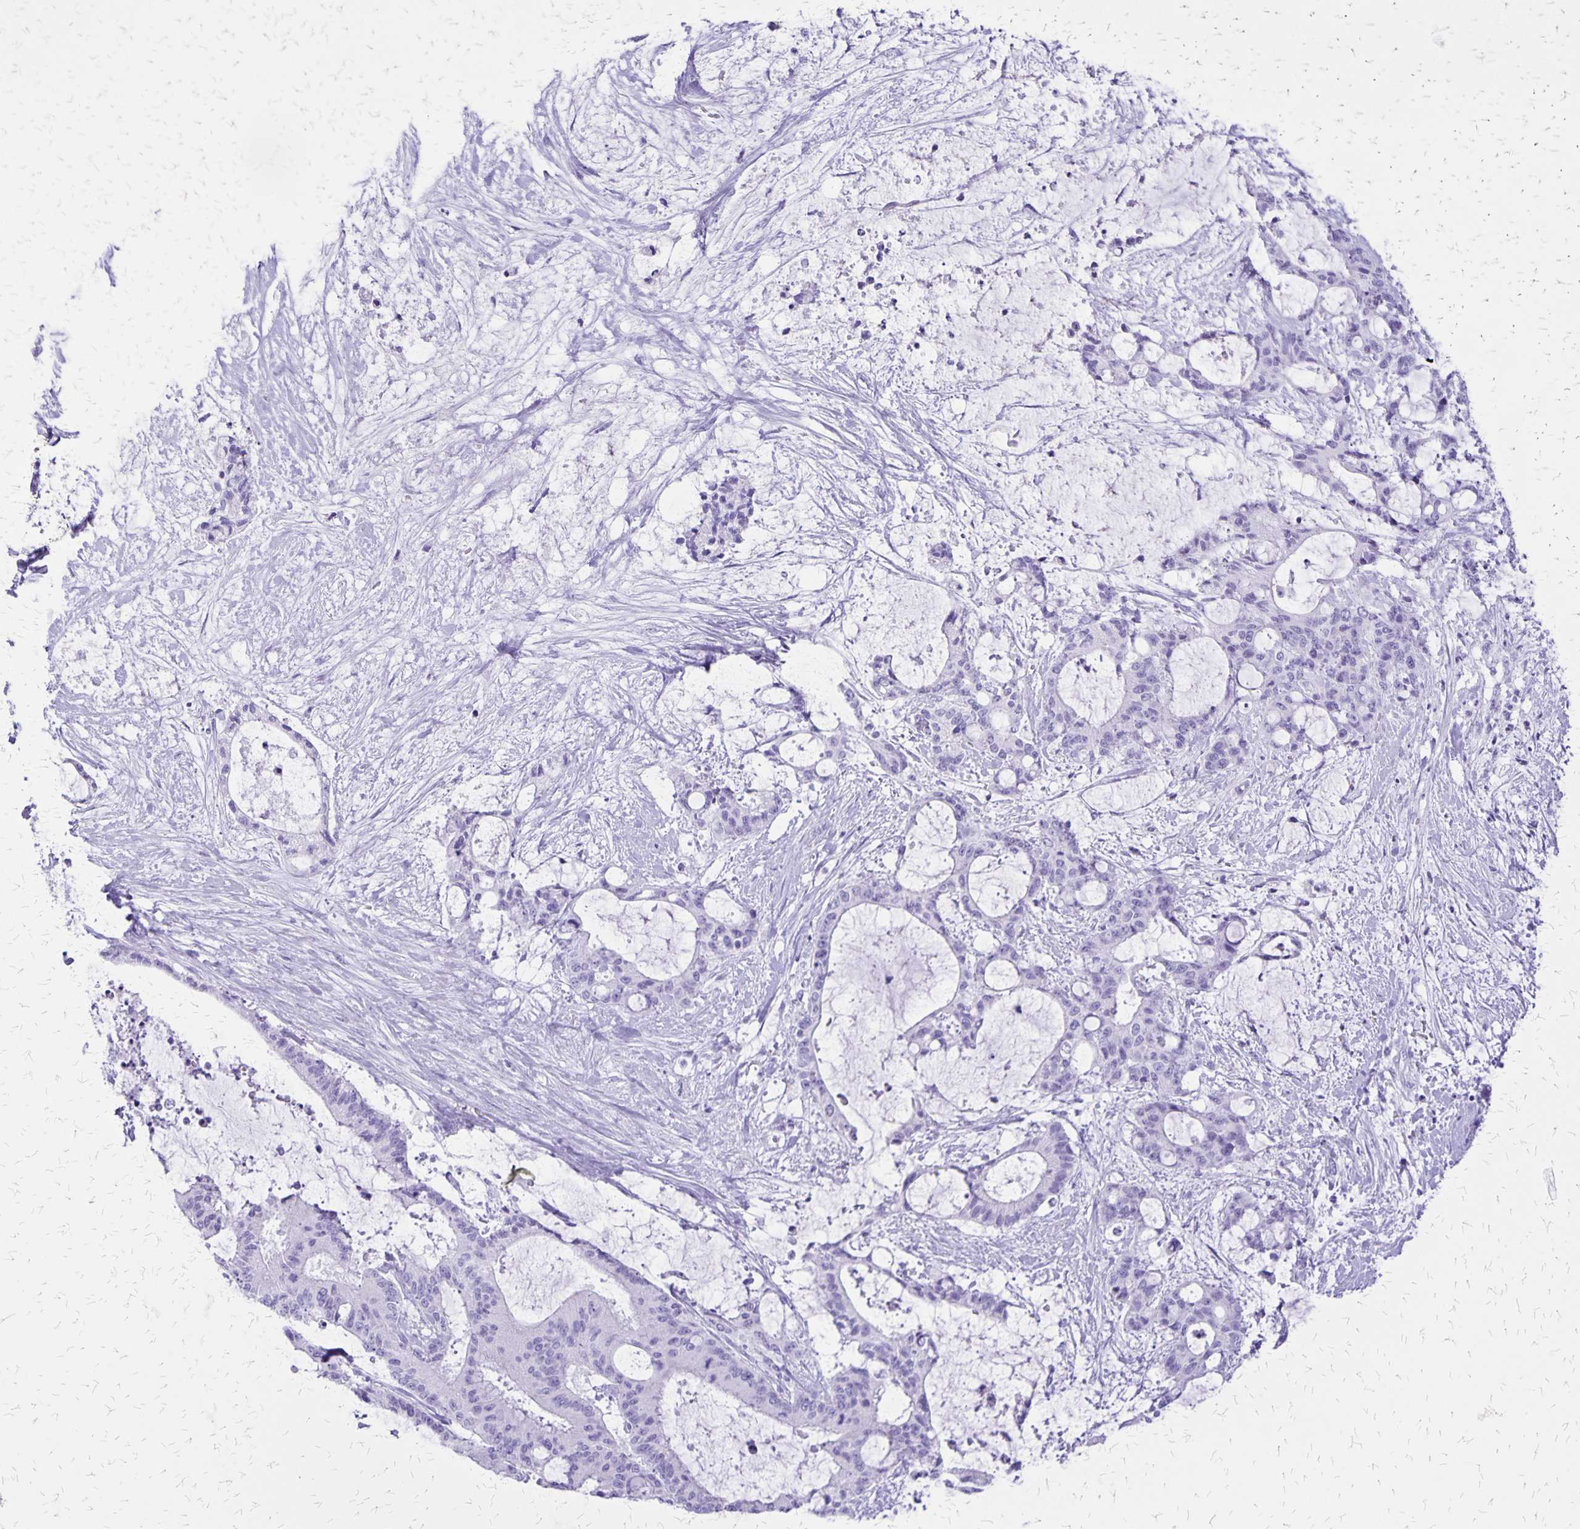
{"staining": {"intensity": "negative", "quantity": "none", "location": "none"}, "tissue": "liver cancer", "cell_type": "Tumor cells", "image_type": "cancer", "snomed": [{"axis": "morphology", "description": "Normal tissue, NOS"}, {"axis": "morphology", "description": "Cholangiocarcinoma"}, {"axis": "topography", "description": "Liver"}, {"axis": "topography", "description": "Peripheral nerve tissue"}], "caption": "Protein analysis of liver cholangiocarcinoma demonstrates no significant expression in tumor cells. (Brightfield microscopy of DAB (3,3'-diaminobenzidine) immunohistochemistry at high magnification).", "gene": "SLC13A2", "patient": {"sex": "female", "age": 73}}